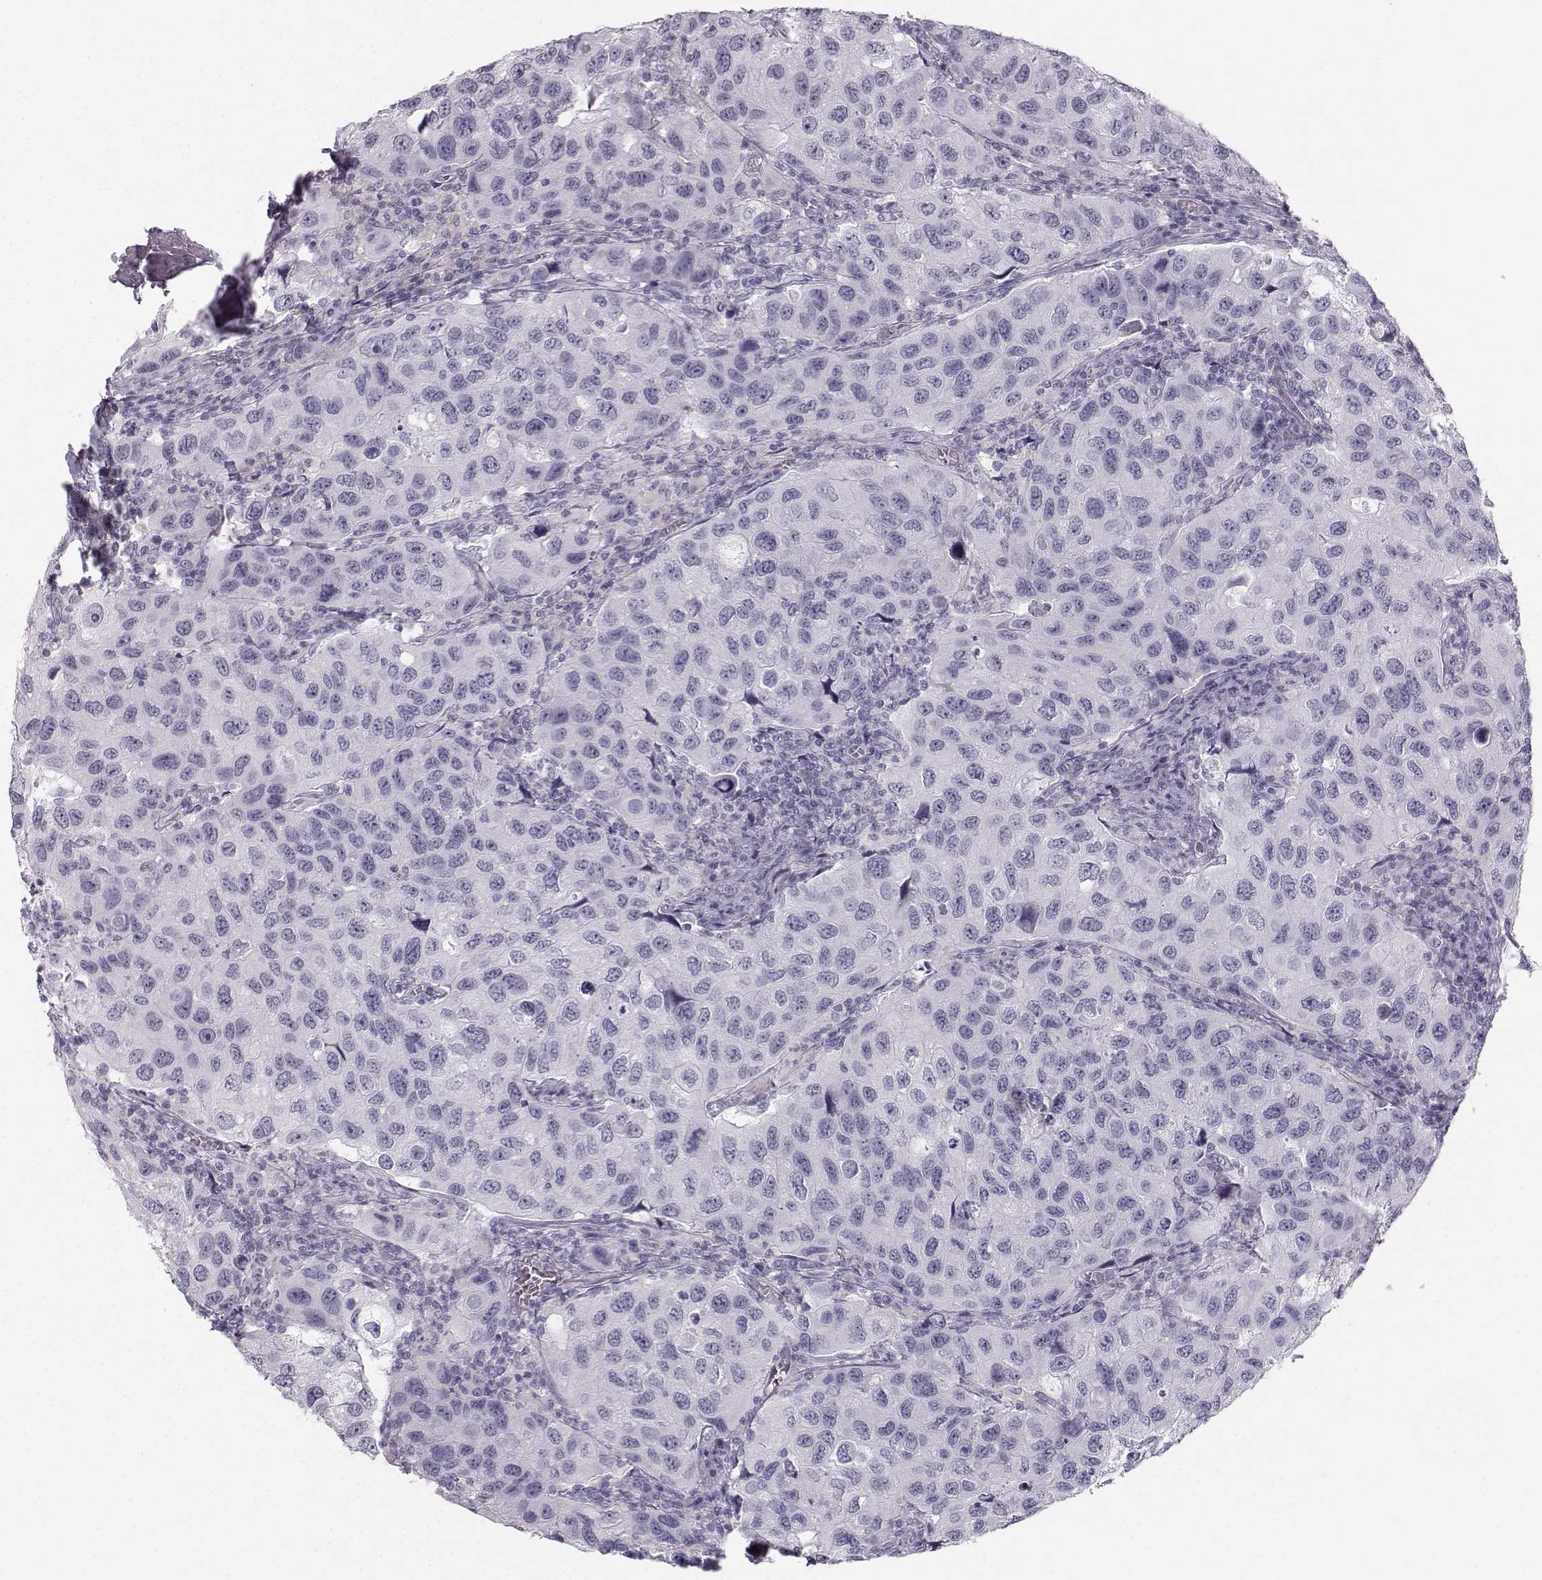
{"staining": {"intensity": "negative", "quantity": "none", "location": "none"}, "tissue": "urothelial cancer", "cell_type": "Tumor cells", "image_type": "cancer", "snomed": [{"axis": "morphology", "description": "Urothelial carcinoma, High grade"}, {"axis": "topography", "description": "Urinary bladder"}], "caption": "Immunohistochemistry histopathology image of high-grade urothelial carcinoma stained for a protein (brown), which reveals no expression in tumor cells.", "gene": "CASR", "patient": {"sex": "male", "age": 79}}